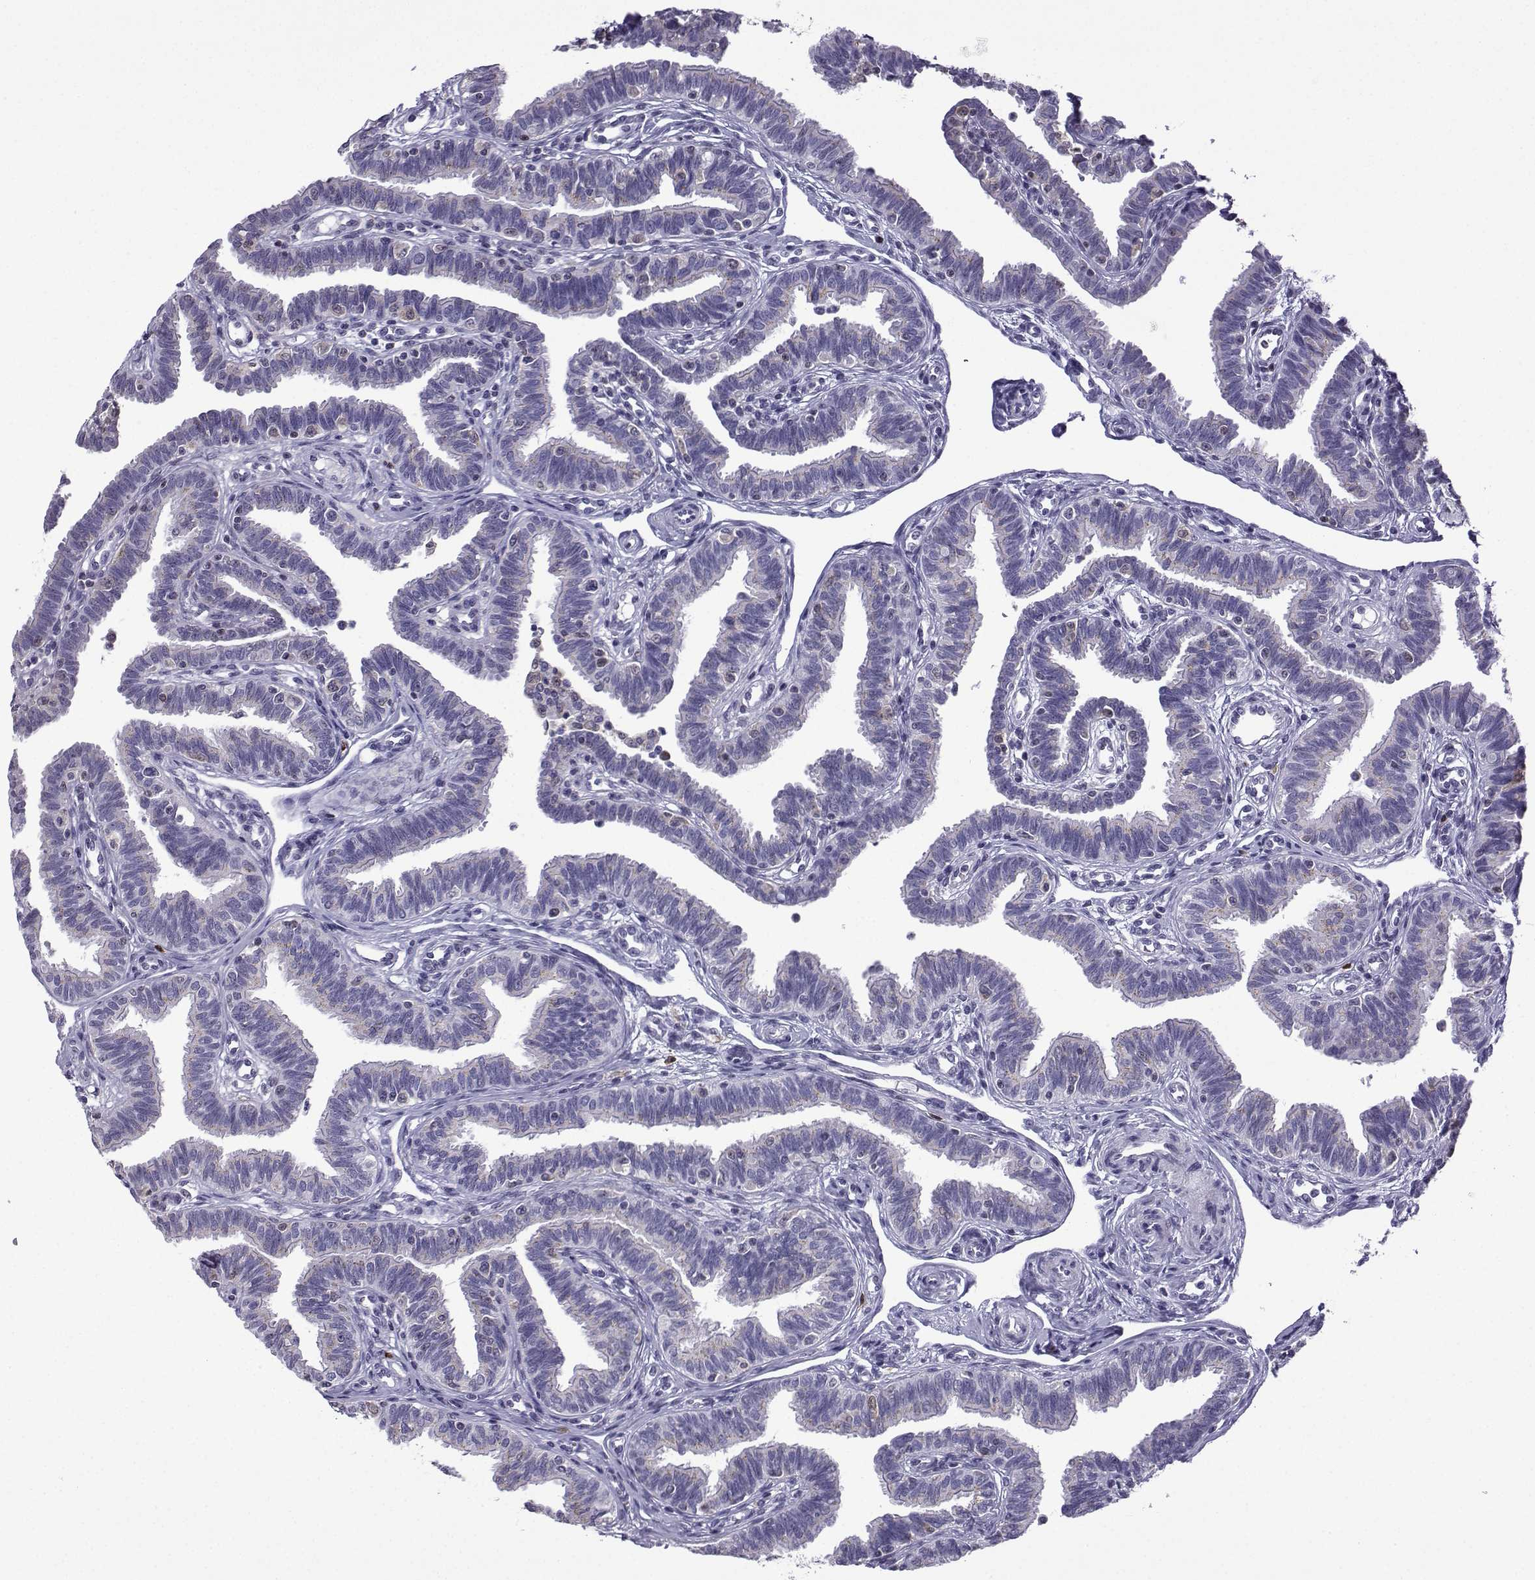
{"staining": {"intensity": "negative", "quantity": "none", "location": "none"}, "tissue": "fallopian tube", "cell_type": "Glandular cells", "image_type": "normal", "snomed": [{"axis": "morphology", "description": "Normal tissue, NOS"}, {"axis": "topography", "description": "Fallopian tube"}], "caption": "A photomicrograph of human fallopian tube is negative for staining in glandular cells.", "gene": "HTR7", "patient": {"sex": "female", "age": 36}}